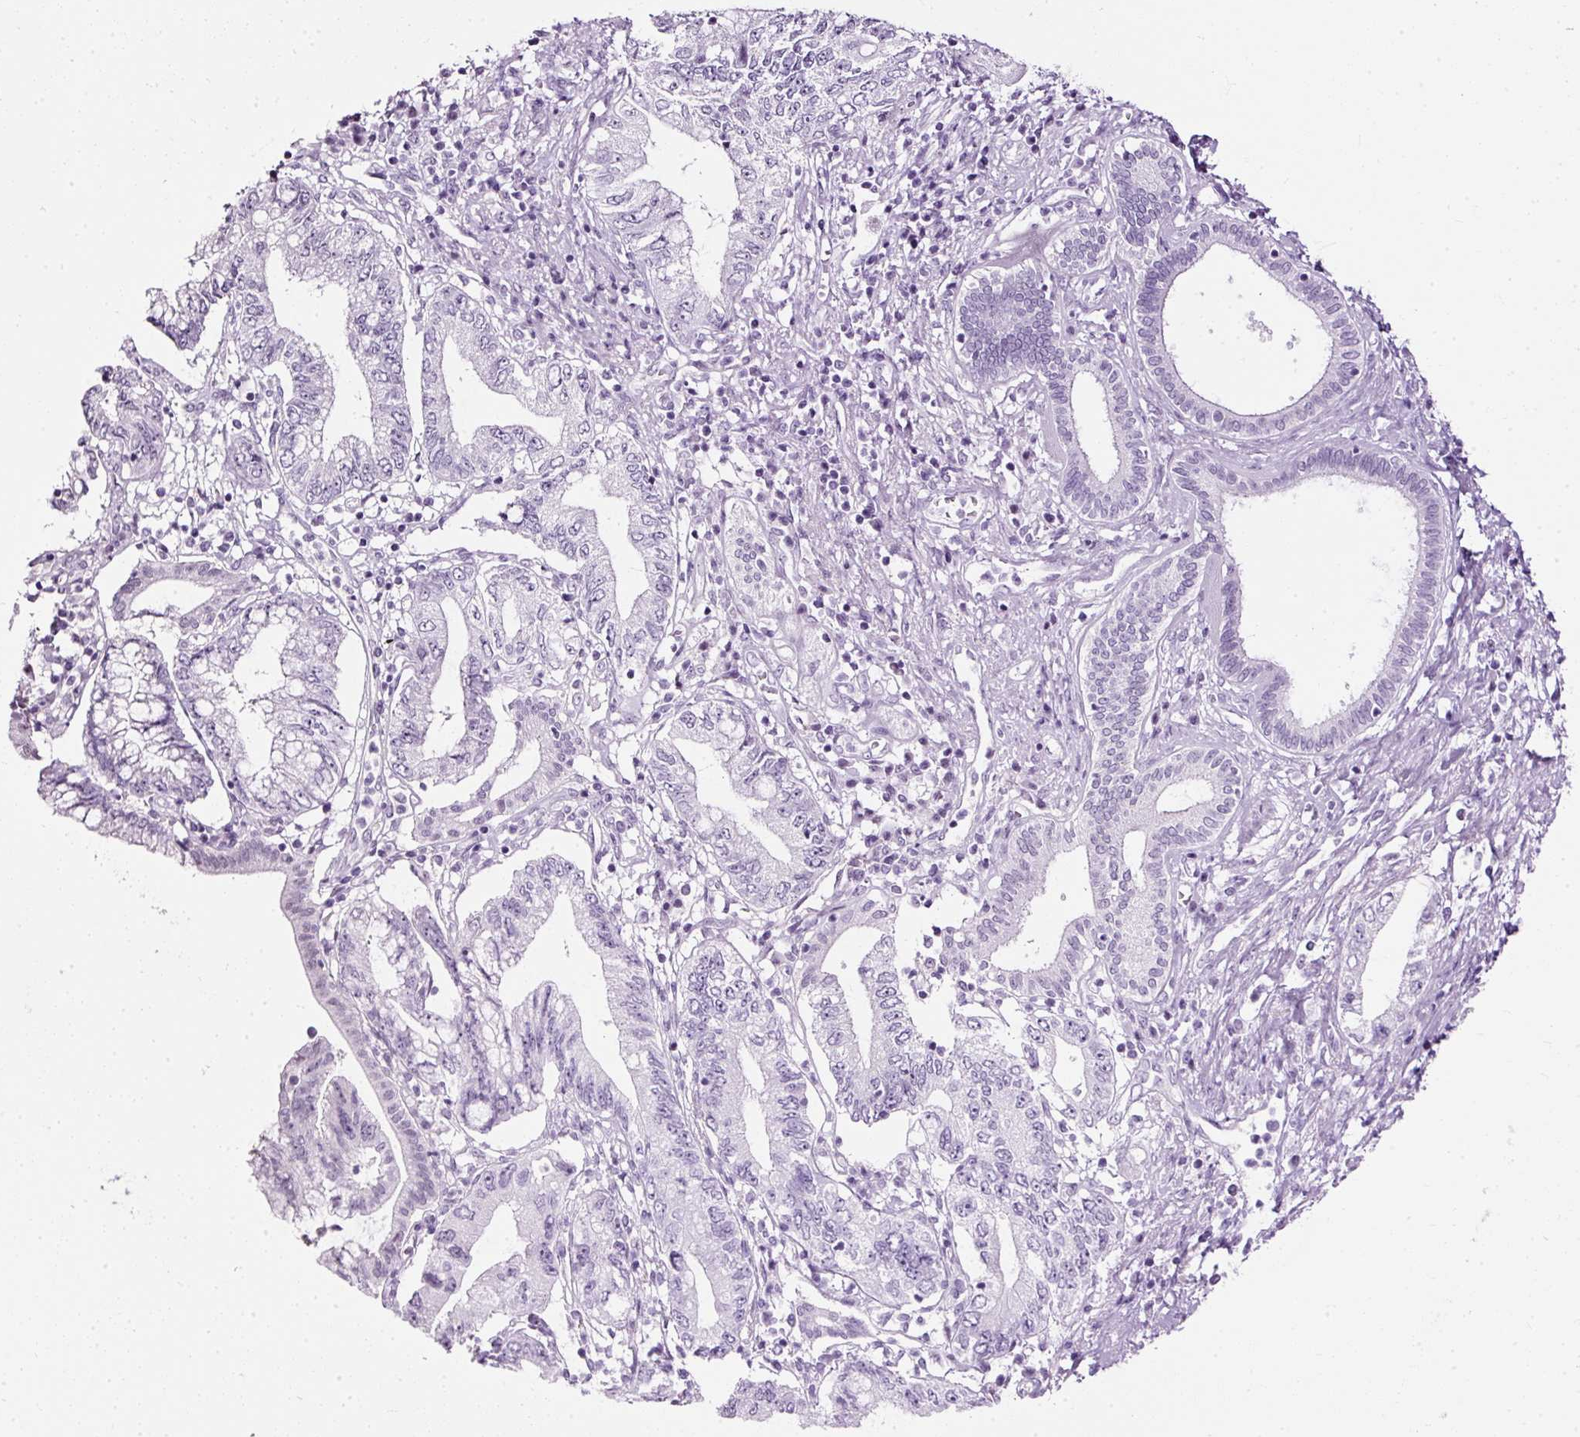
{"staining": {"intensity": "negative", "quantity": "none", "location": "none"}, "tissue": "pancreatic cancer", "cell_type": "Tumor cells", "image_type": "cancer", "snomed": [{"axis": "morphology", "description": "Adenocarcinoma, NOS"}, {"axis": "topography", "description": "Pancreas"}], "caption": "A high-resolution photomicrograph shows immunohistochemistry staining of pancreatic cancer, which shows no significant expression in tumor cells.", "gene": "PDE6B", "patient": {"sex": "female", "age": 73}}